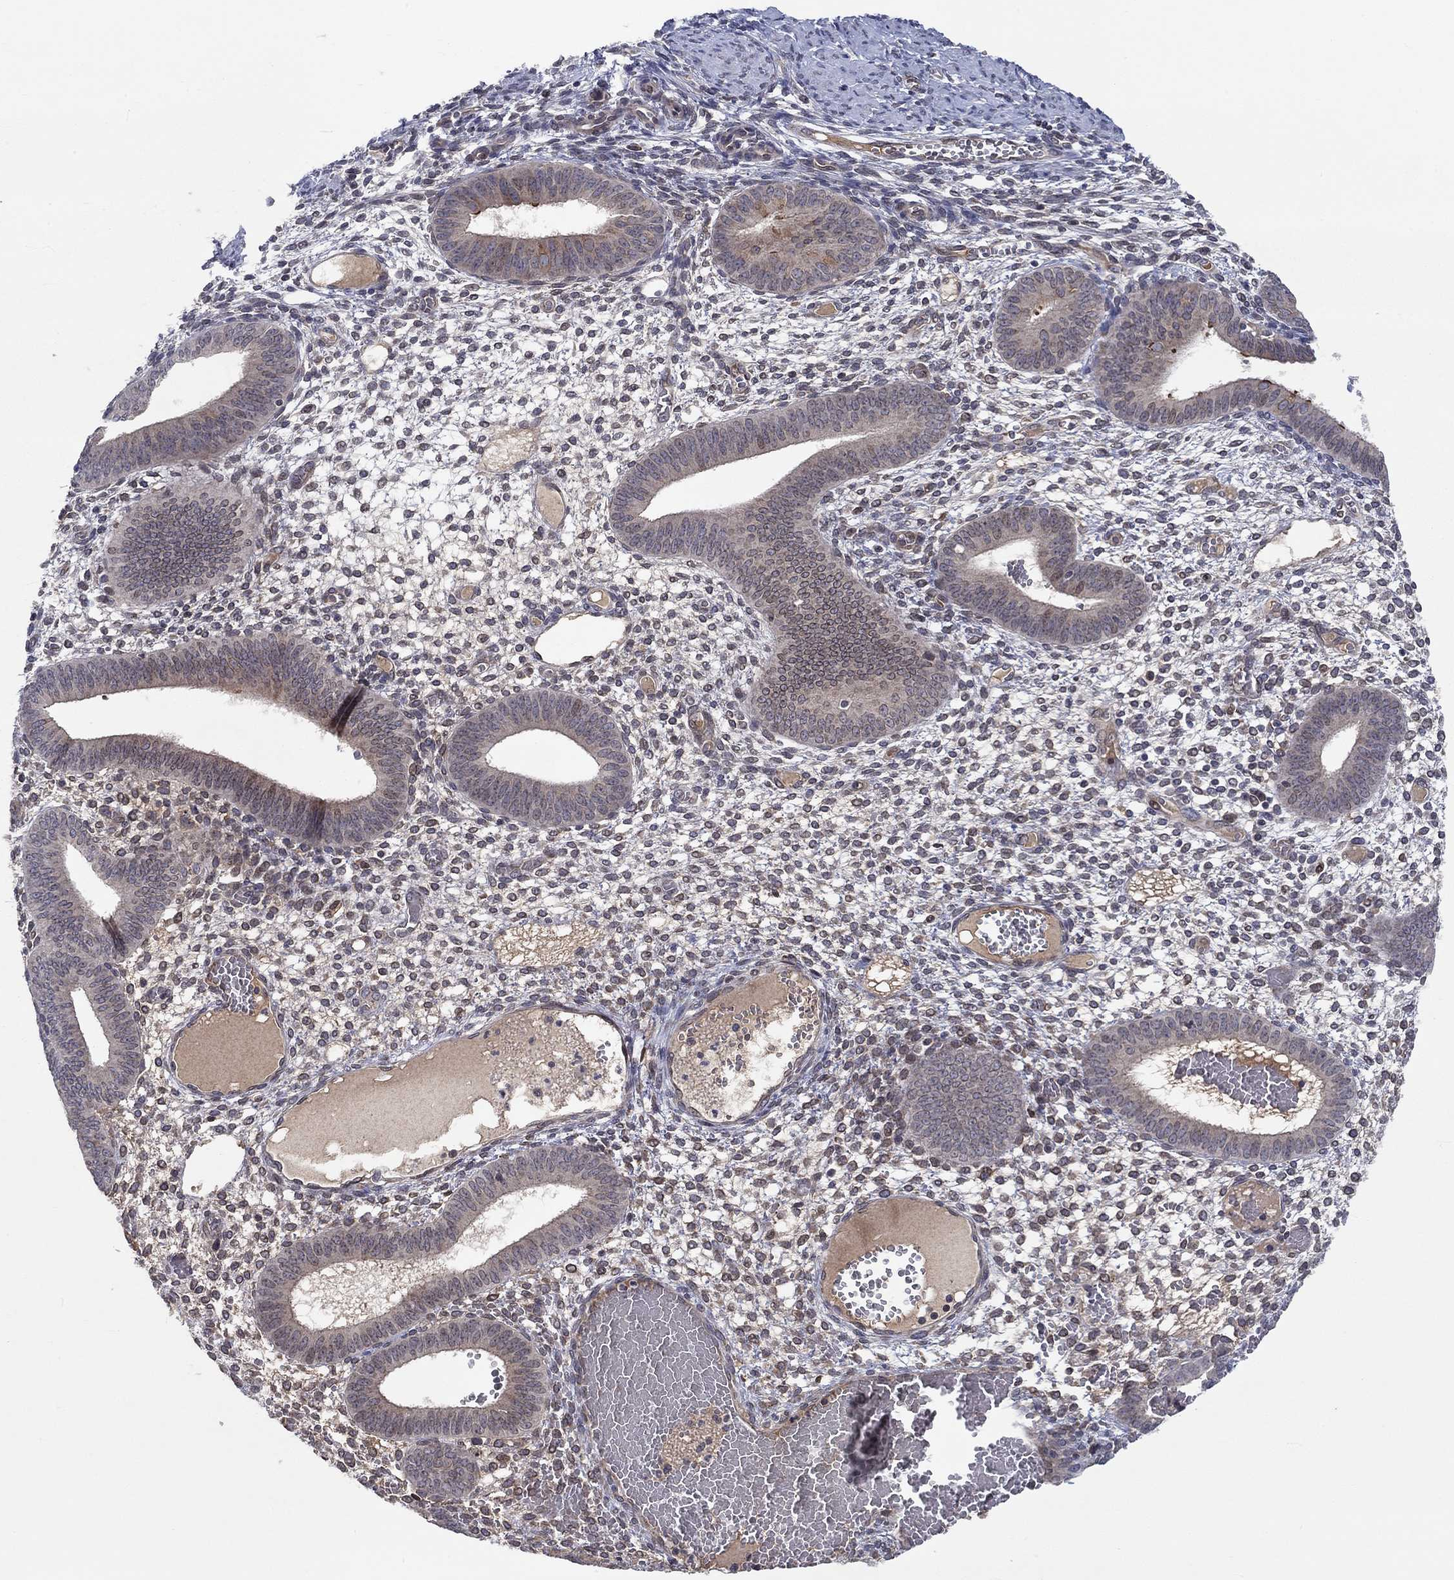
{"staining": {"intensity": "negative", "quantity": "none", "location": "none"}, "tissue": "endometrium", "cell_type": "Cells in endometrial stroma", "image_type": "normal", "snomed": [{"axis": "morphology", "description": "Normal tissue, NOS"}, {"axis": "topography", "description": "Endometrium"}], "caption": "This is an immunohistochemistry histopathology image of unremarkable endometrium. There is no expression in cells in endometrial stroma.", "gene": "CETN3", "patient": {"sex": "female", "age": 42}}